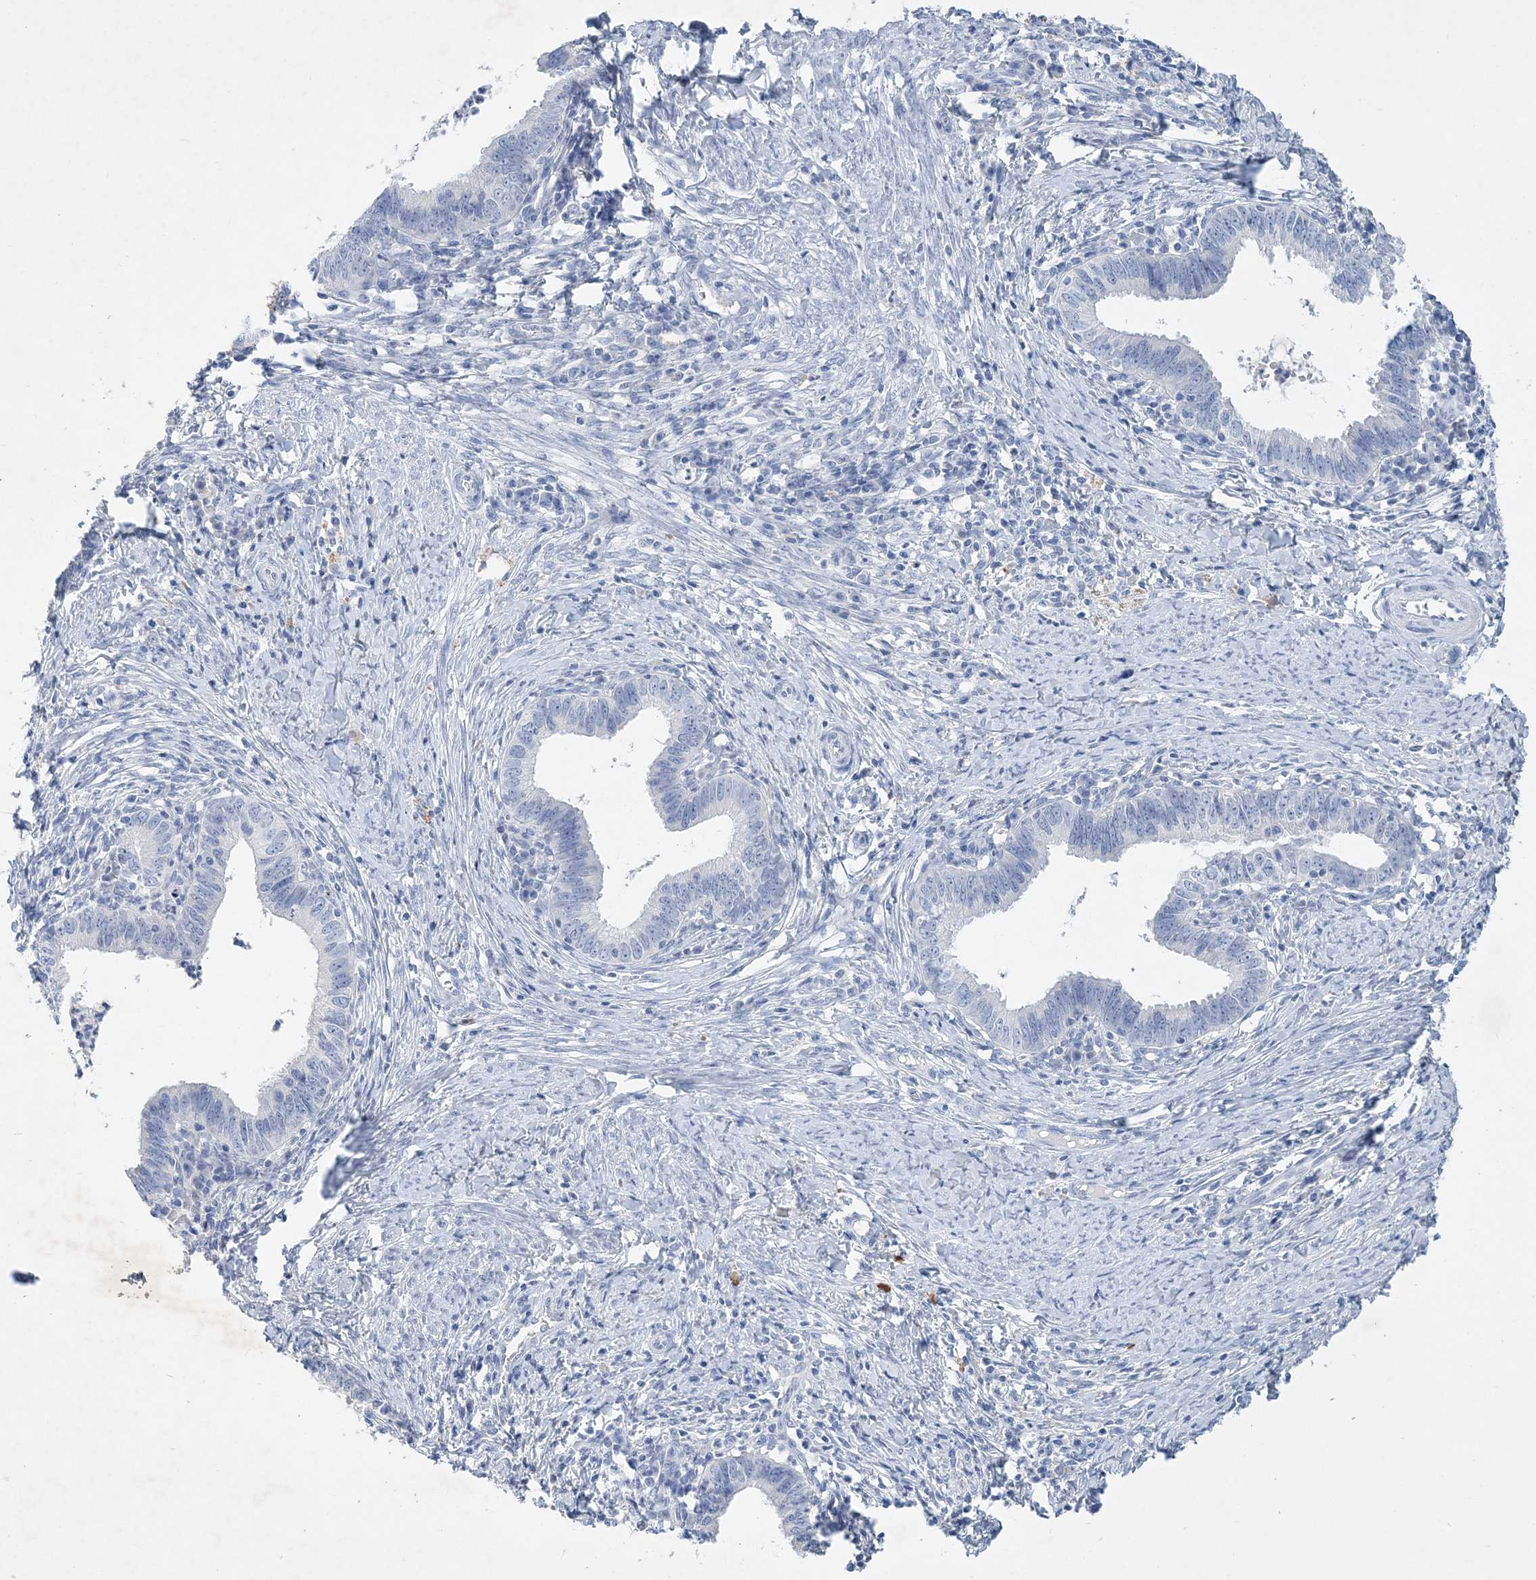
{"staining": {"intensity": "negative", "quantity": "none", "location": "none"}, "tissue": "cervical cancer", "cell_type": "Tumor cells", "image_type": "cancer", "snomed": [{"axis": "morphology", "description": "Adenocarcinoma, NOS"}, {"axis": "topography", "description": "Cervix"}], "caption": "This histopathology image is of cervical adenocarcinoma stained with immunohistochemistry to label a protein in brown with the nuclei are counter-stained blue. There is no positivity in tumor cells. (Brightfield microscopy of DAB immunohistochemistry (IHC) at high magnification).", "gene": "COPS8", "patient": {"sex": "female", "age": 36}}